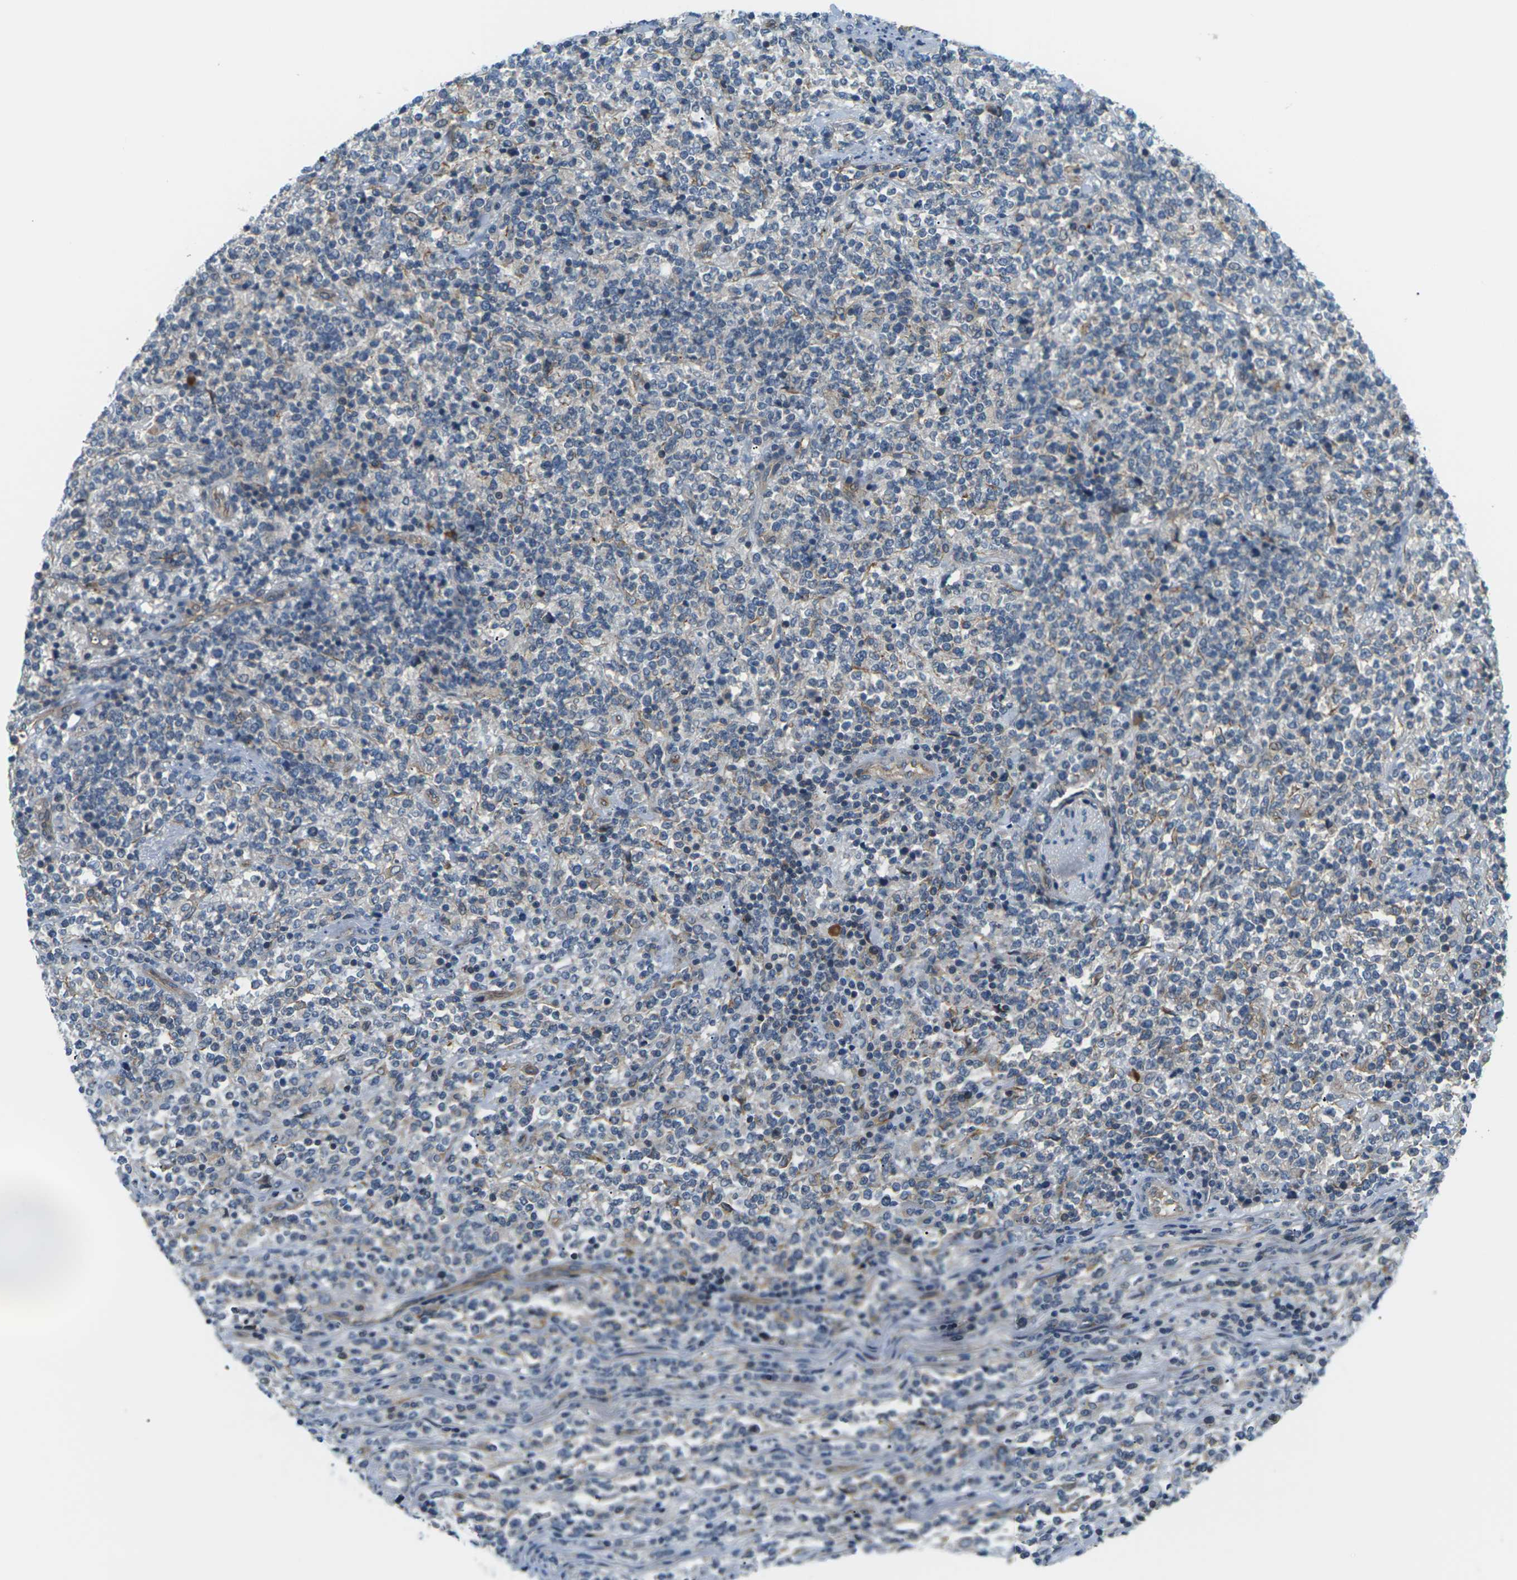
{"staining": {"intensity": "negative", "quantity": "none", "location": "none"}, "tissue": "lymphoma", "cell_type": "Tumor cells", "image_type": "cancer", "snomed": [{"axis": "morphology", "description": "Malignant lymphoma, non-Hodgkin's type, High grade"}, {"axis": "topography", "description": "Soft tissue"}], "caption": "There is no significant expression in tumor cells of high-grade malignant lymphoma, non-Hodgkin's type. (Stains: DAB immunohistochemistry with hematoxylin counter stain, Microscopy: brightfield microscopy at high magnification).", "gene": "SLC13A3", "patient": {"sex": "male", "age": 18}}